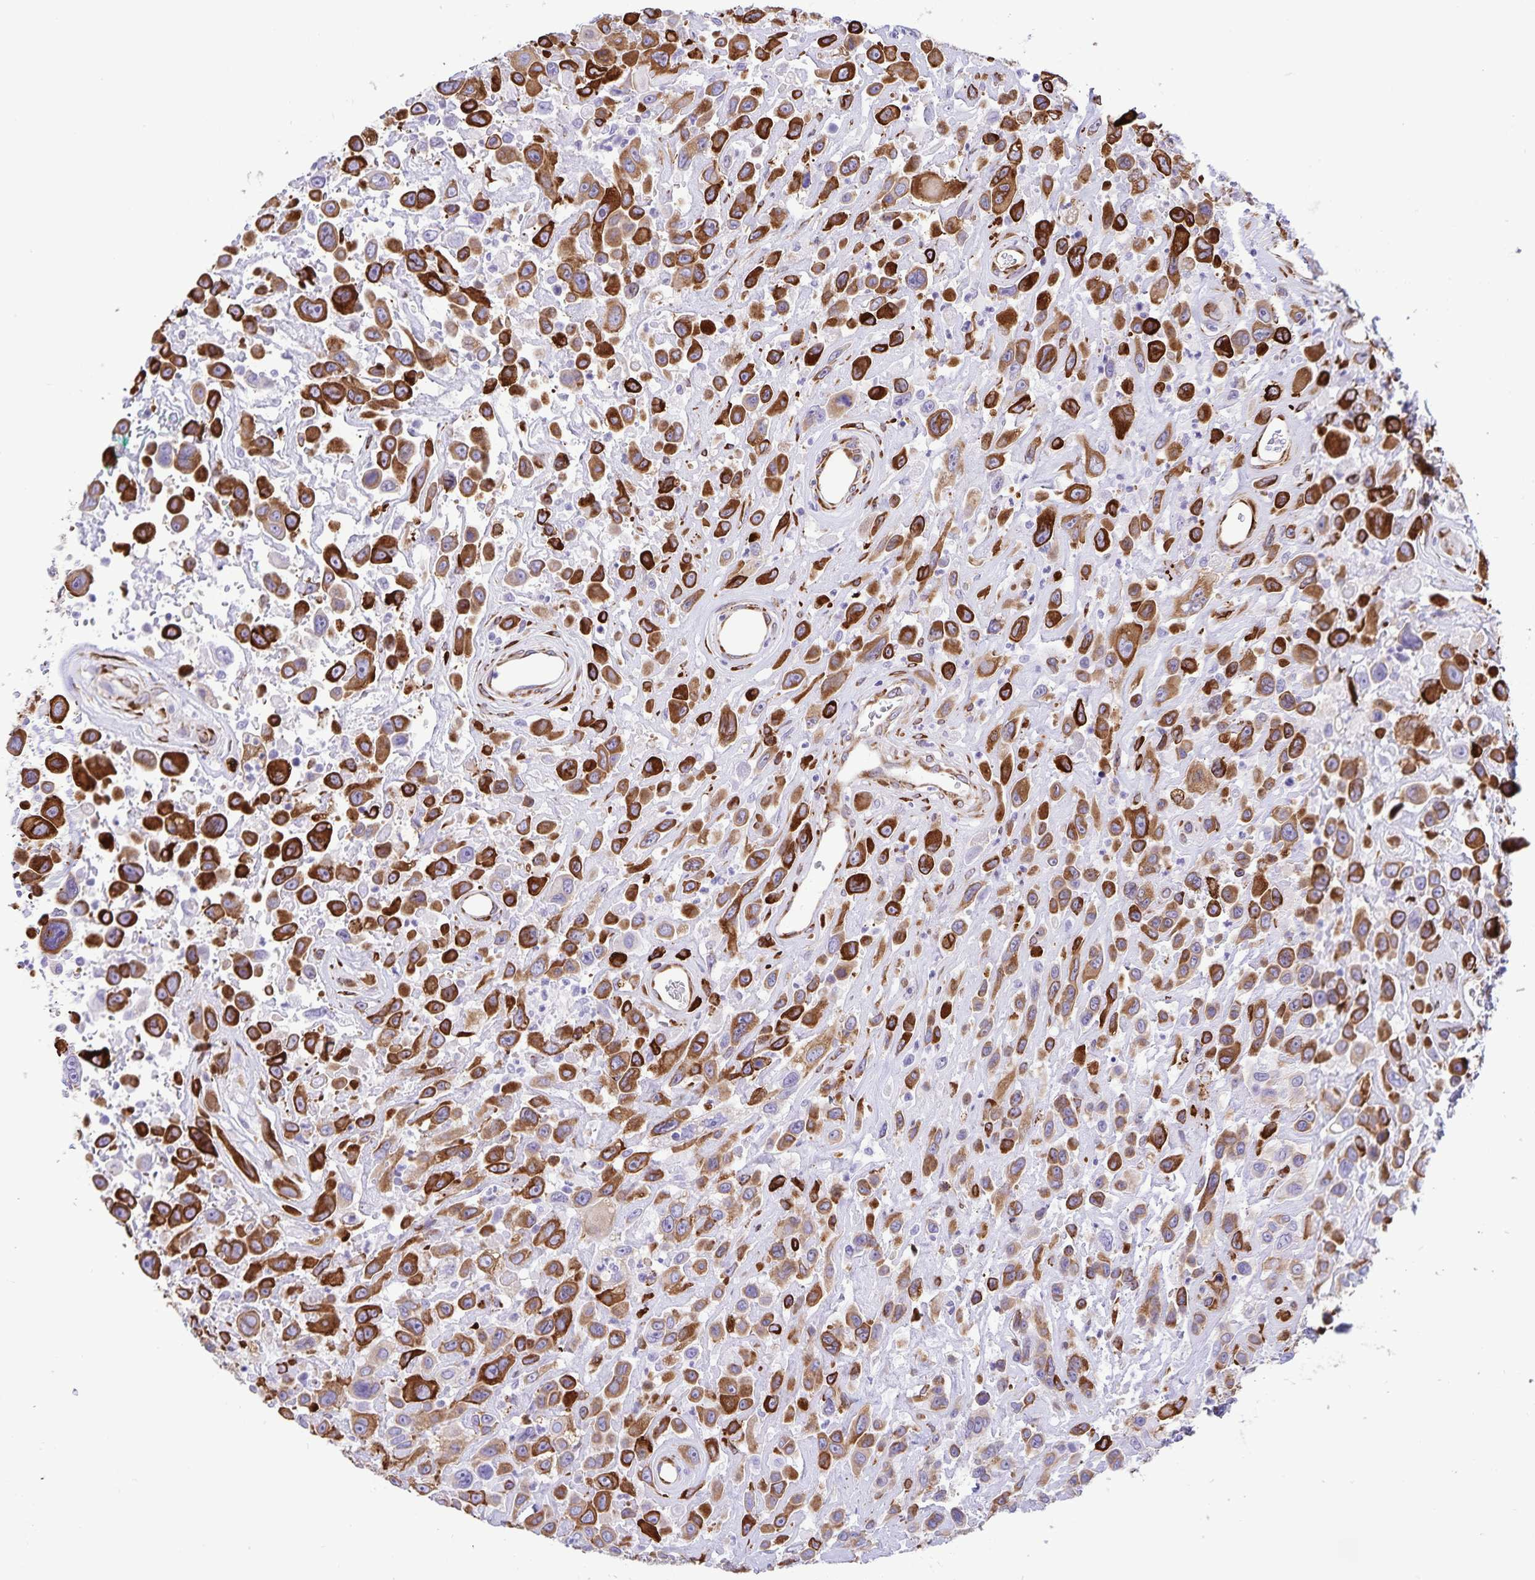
{"staining": {"intensity": "strong", "quantity": ">75%", "location": "cytoplasmic/membranous"}, "tissue": "urothelial cancer", "cell_type": "Tumor cells", "image_type": "cancer", "snomed": [{"axis": "morphology", "description": "Urothelial carcinoma, High grade"}, {"axis": "topography", "description": "Urinary bladder"}], "caption": "Protein staining of high-grade urothelial carcinoma tissue exhibits strong cytoplasmic/membranous expression in about >75% of tumor cells. Using DAB (3,3'-diaminobenzidine) (brown) and hematoxylin (blue) stains, captured at high magnification using brightfield microscopy.", "gene": "RCN1", "patient": {"sex": "male", "age": 53}}